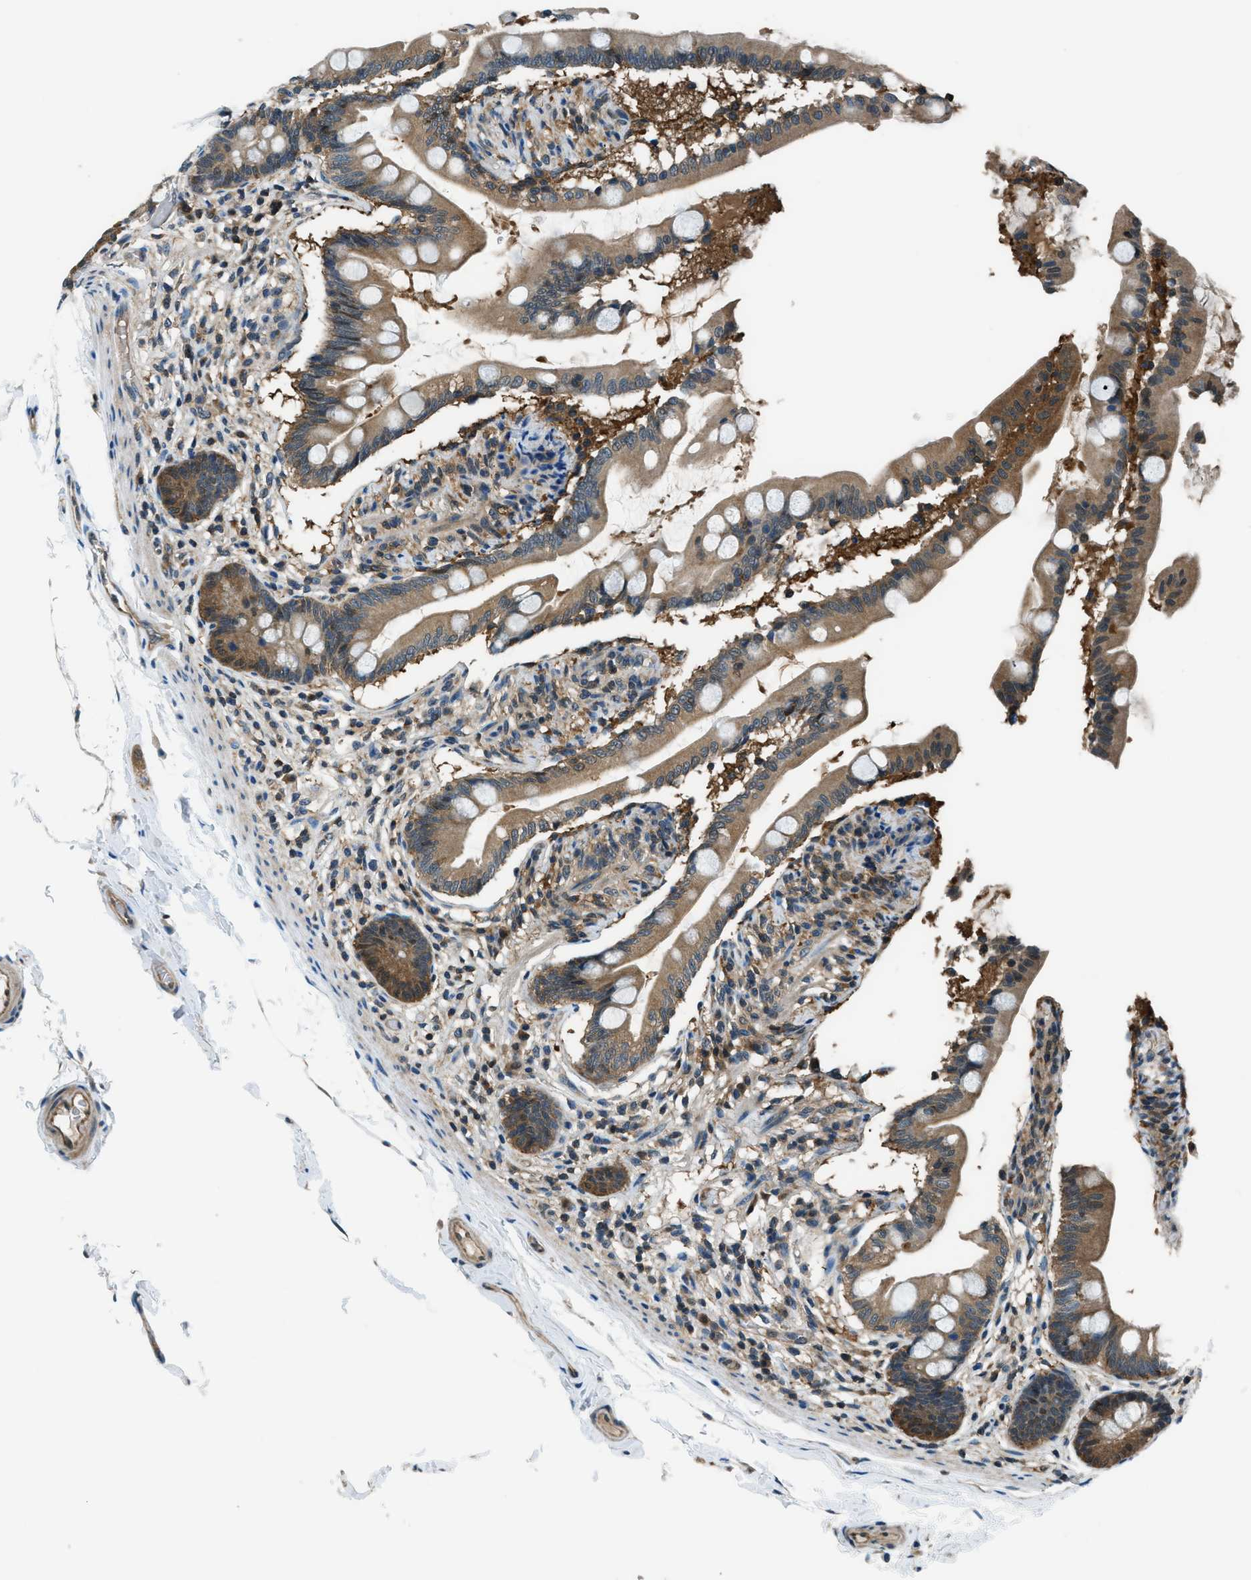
{"staining": {"intensity": "moderate", "quantity": ">75%", "location": "cytoplasmic/membranous"}, "tissue": "small intestine", "cell_type": "Glandular cells", "image_type": "normal", "snomed": [{"axis": "morphology", "description": "Normal tissue, NOS"}, {"axis": "topography", "description": "Small intestine"}], "caption": "DAB immunohistochemical staining of benign small intestine displays moderate cytoplasmic/membranous protein expression in about >75% of glandular cells.", "gene": "HEBP2", "patient": {"sex": "female", "age": 56}}